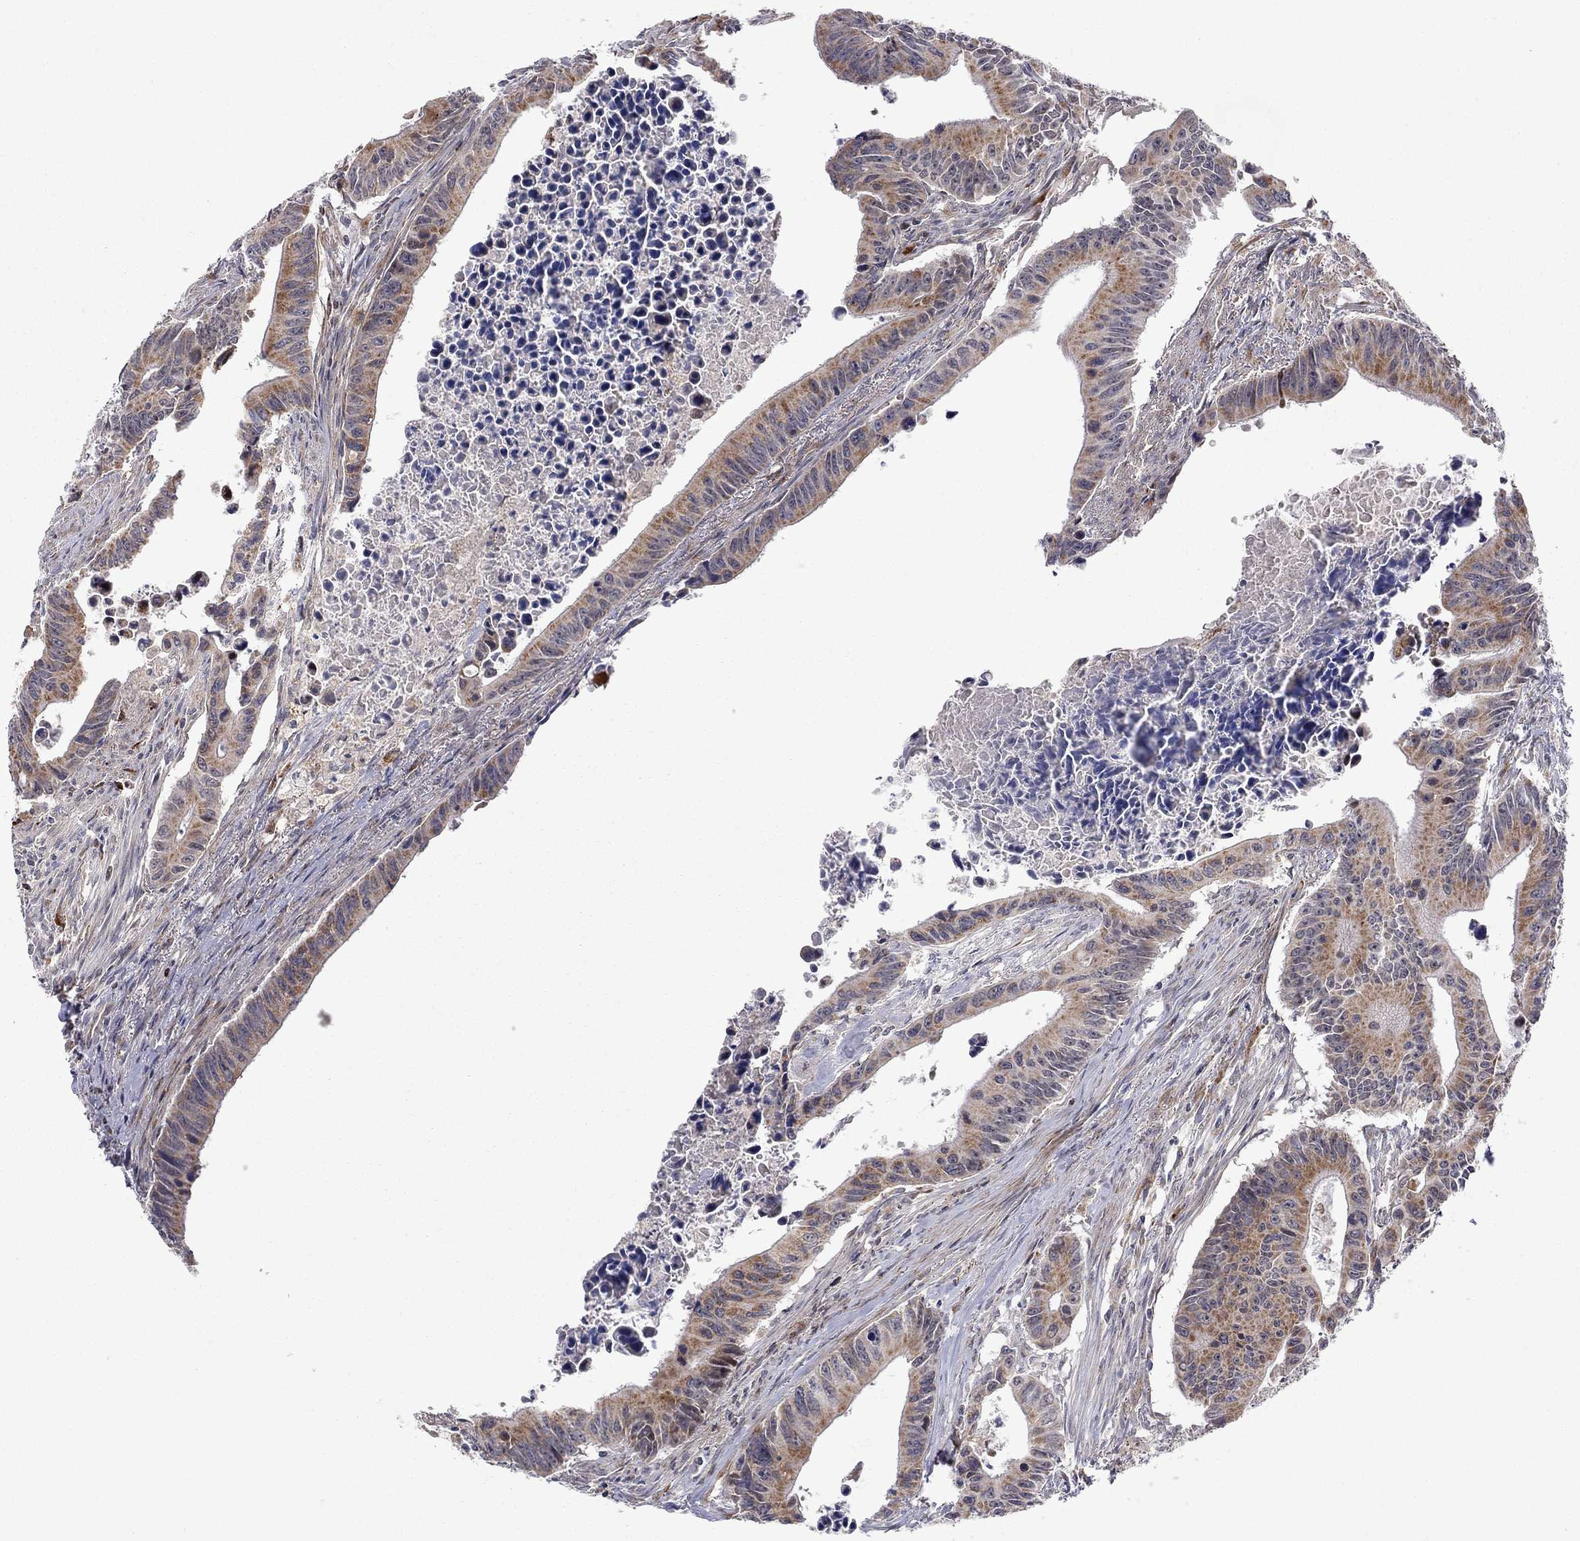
{"staining": {"intensity": "moderate", "quantity": "25%-75%", "location": "cytoplasmic/membranous"}, "tissue": "colorectal cancer", "cell_type": "Tumor cells", "image_type": "cancer", "snomed": [{"axis": "morphology", "description": "Adenocarcinoma, NOS"}, {"axis": "topography", "description": "Colon"}], "caption": "Colorectal adenocarcinoma stained with DAB immunohistochemistry shows medium levels of moderate cytoplasmic/membranous expression in approximately 25%-75% of tumor cells.", "gene": "IDS", "patient": {"sex": "female", "age": 87}}